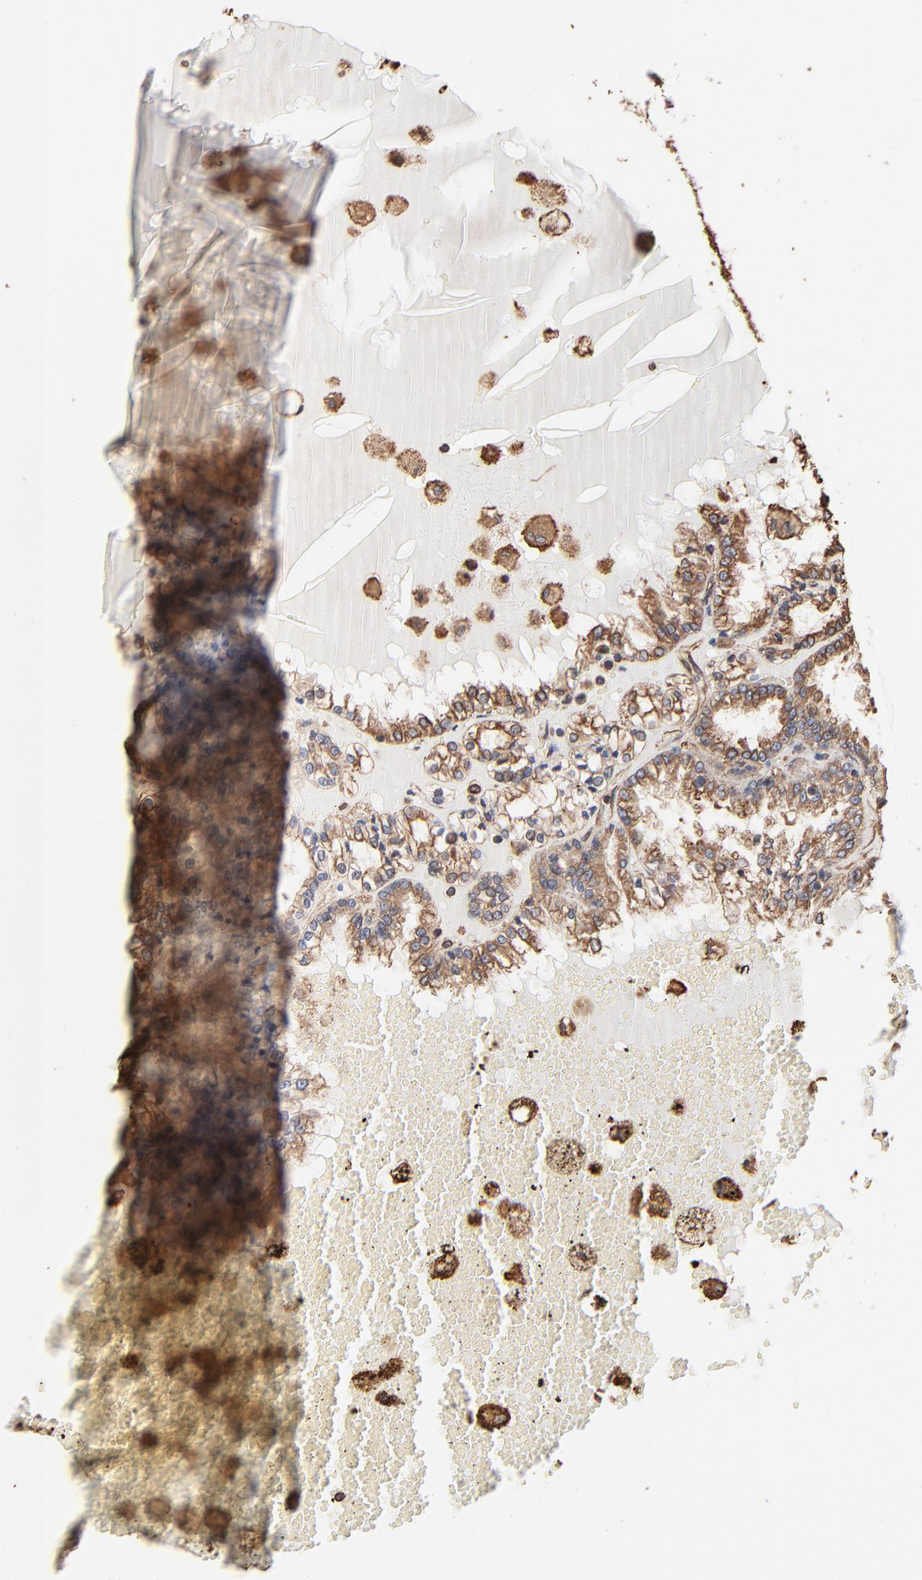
{"staining": {"intensity": "moderate", "quantity": ">75%", "location": "cytoplasmic/membranous"}, "tissue": "renal cancer", "cell_type": "Tumor cells", "image_type": "cancer", "snomed": [{"axis": "morphology", "description": "Adenocarcinoma, NOS"}, {"axis": "topography", "description": "Kidney"}], "caption": "Immunohistochemistry (IHC) image of renal adenocarcinoma stained for a protein (brown), which shows medium levels of moderate cytoplasmic/membranous positivity in about >75% of tumor cells.", "gene": "PDIA3", "patient": {"sex": "female", "age": 56}}